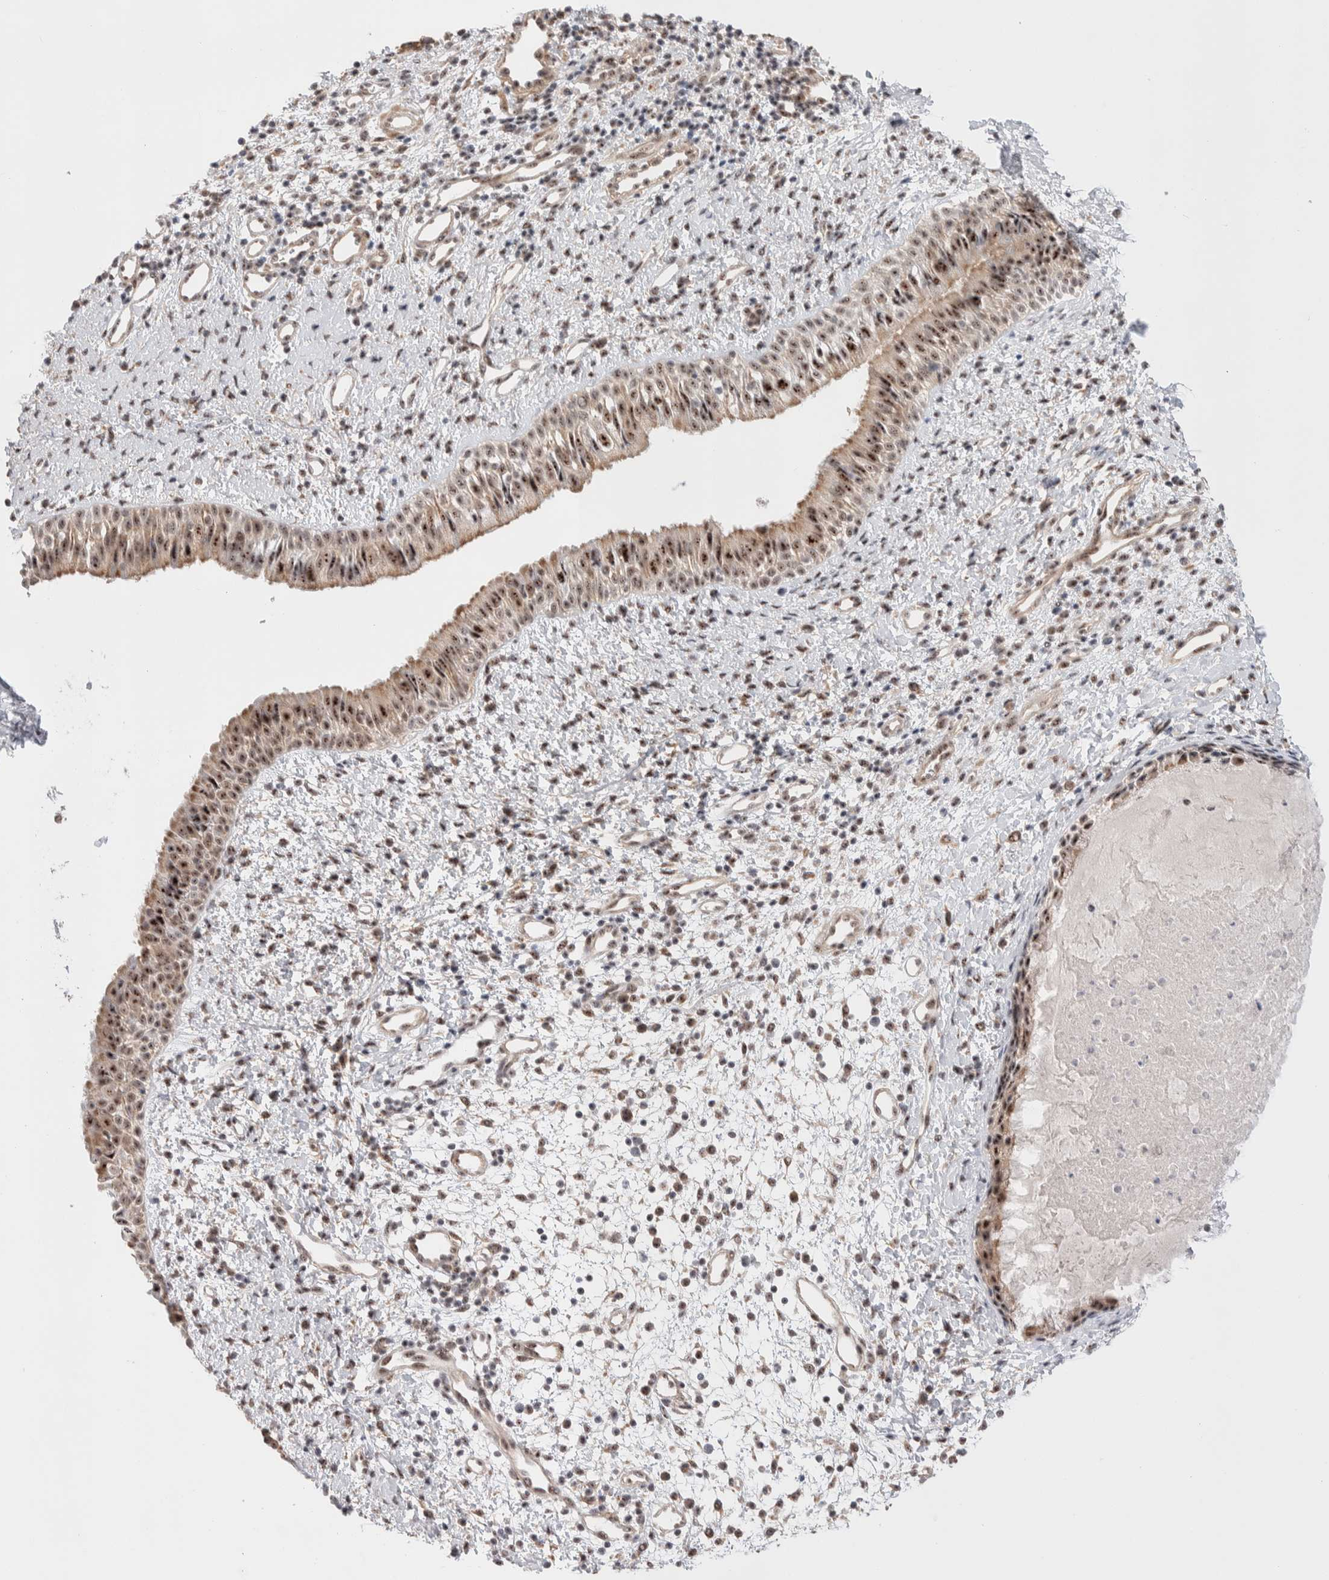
{"staining": {"intensity": "strong", "quantity": ">75%", "location": "nuclear"}, "tissue": "nasopharynx", "cell_type": "Respiratory epithelial cells", "image_type": "normal", "snomed": [{"axis": "morphology", "description": "Normal tissue, NOS"}, {"axis": "topography", "description": "Nasopharynx"}], "caption": "An immunohistochemistry (IHC) image of benign tissue is shown. Protein staining in brown labels strong nuclear positivity in nasopharynx within respiratory epithelial cells.", "gene": "ZNF695", "patient": {"sex": "male", "age": 22}}